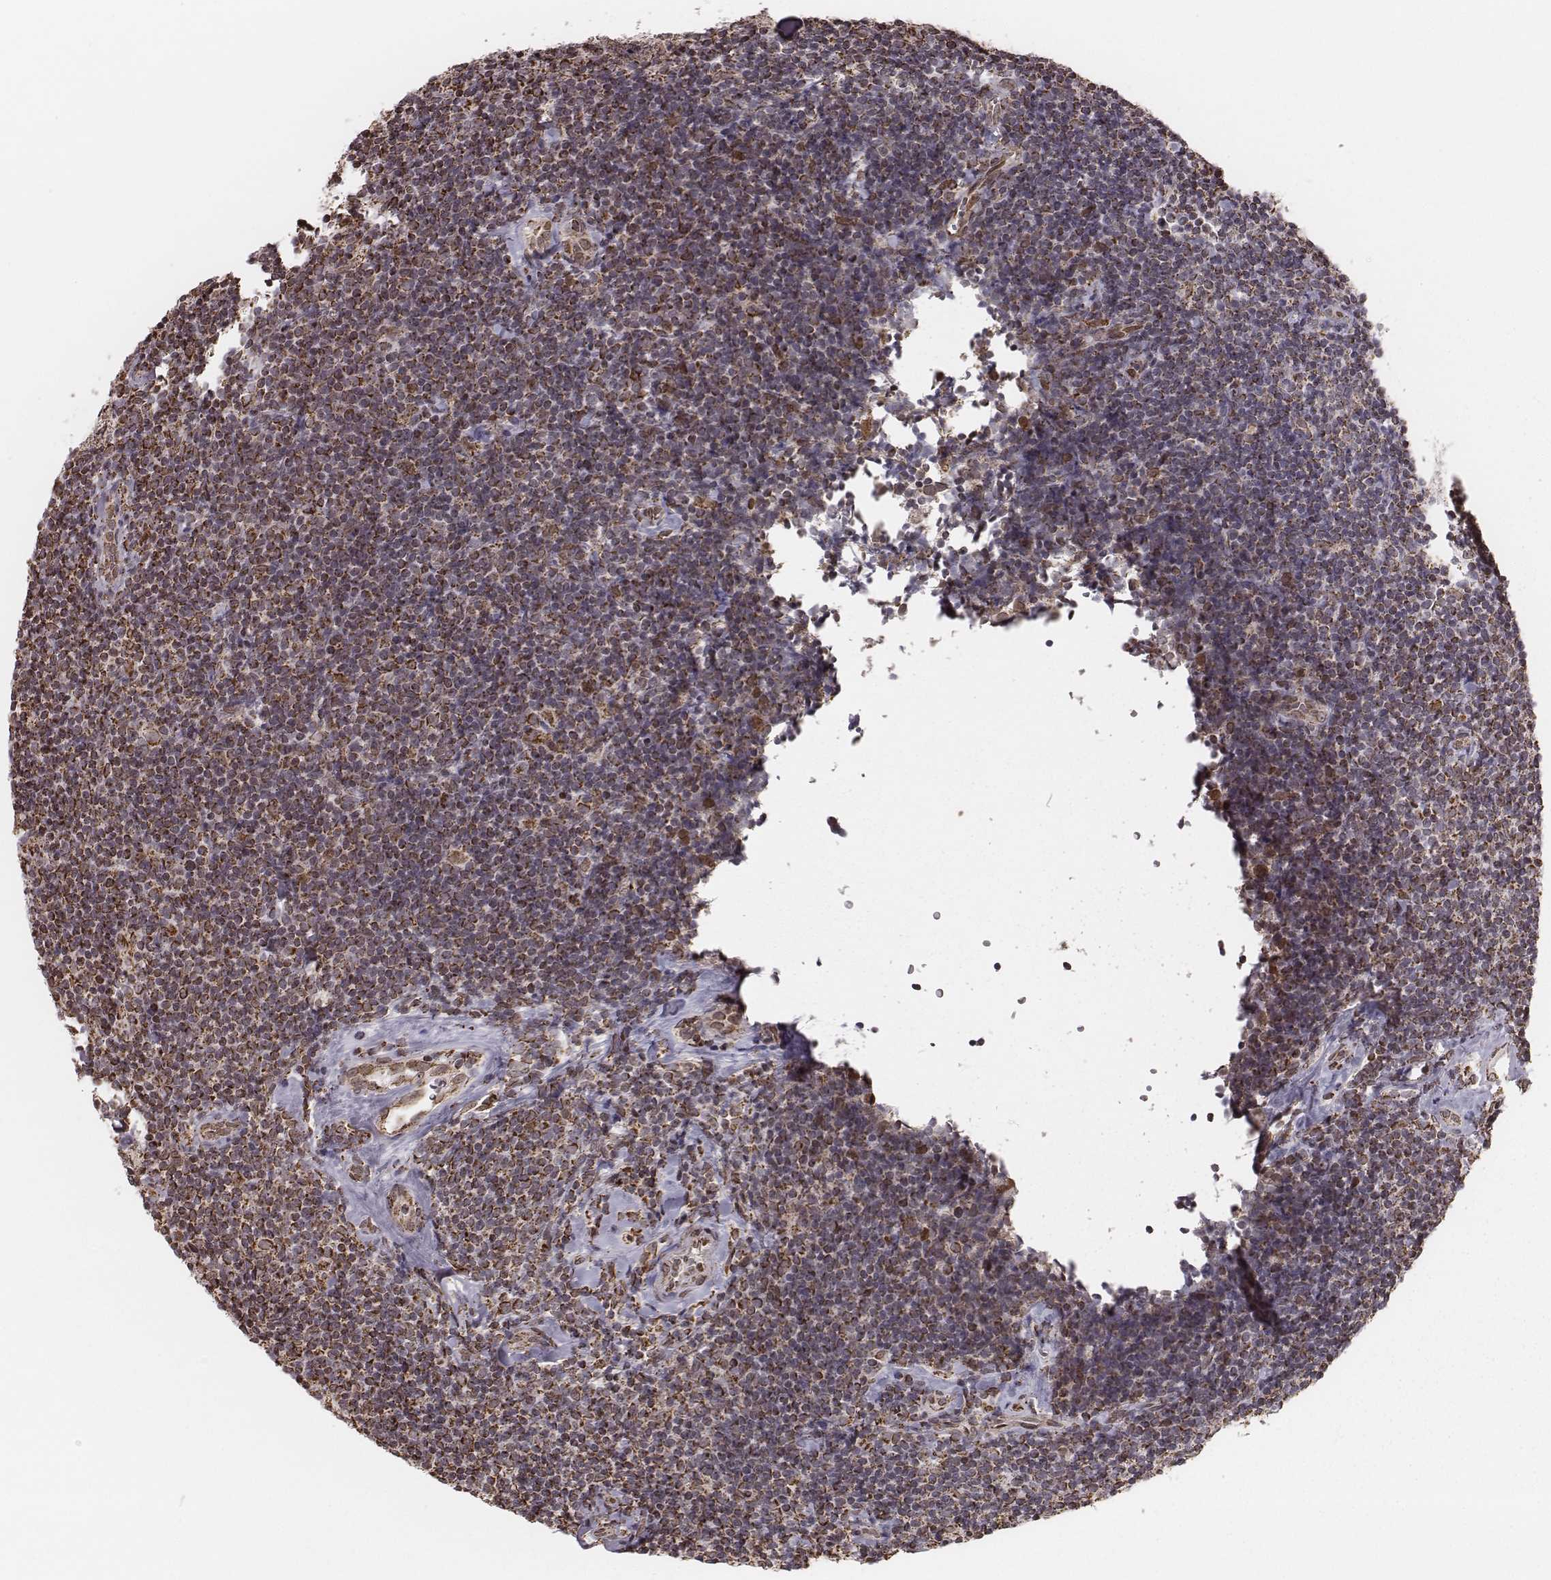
{"staining": {"intensity": "strong", "quantity": "25%-75%", "location": "cytoplasmic/membranous"}, "tissue": "lymphoma", "cell_type": "Tumor cells", "image_type": "cancer", "snomed": [{"axis": "morphology", "description": "Malignant lymphoma, non-Hodgkin's type, Low grade"}, {"axis": "topography", "description": "Lymph node"}], "caption": "The micrograph reveals staining of lymphoma, revealing strong cytoplasmic/membranous protein staining (brown color) within tumor cells.", "gene": "ACOT2", "patient": {"sex": "female", "age": 56}}